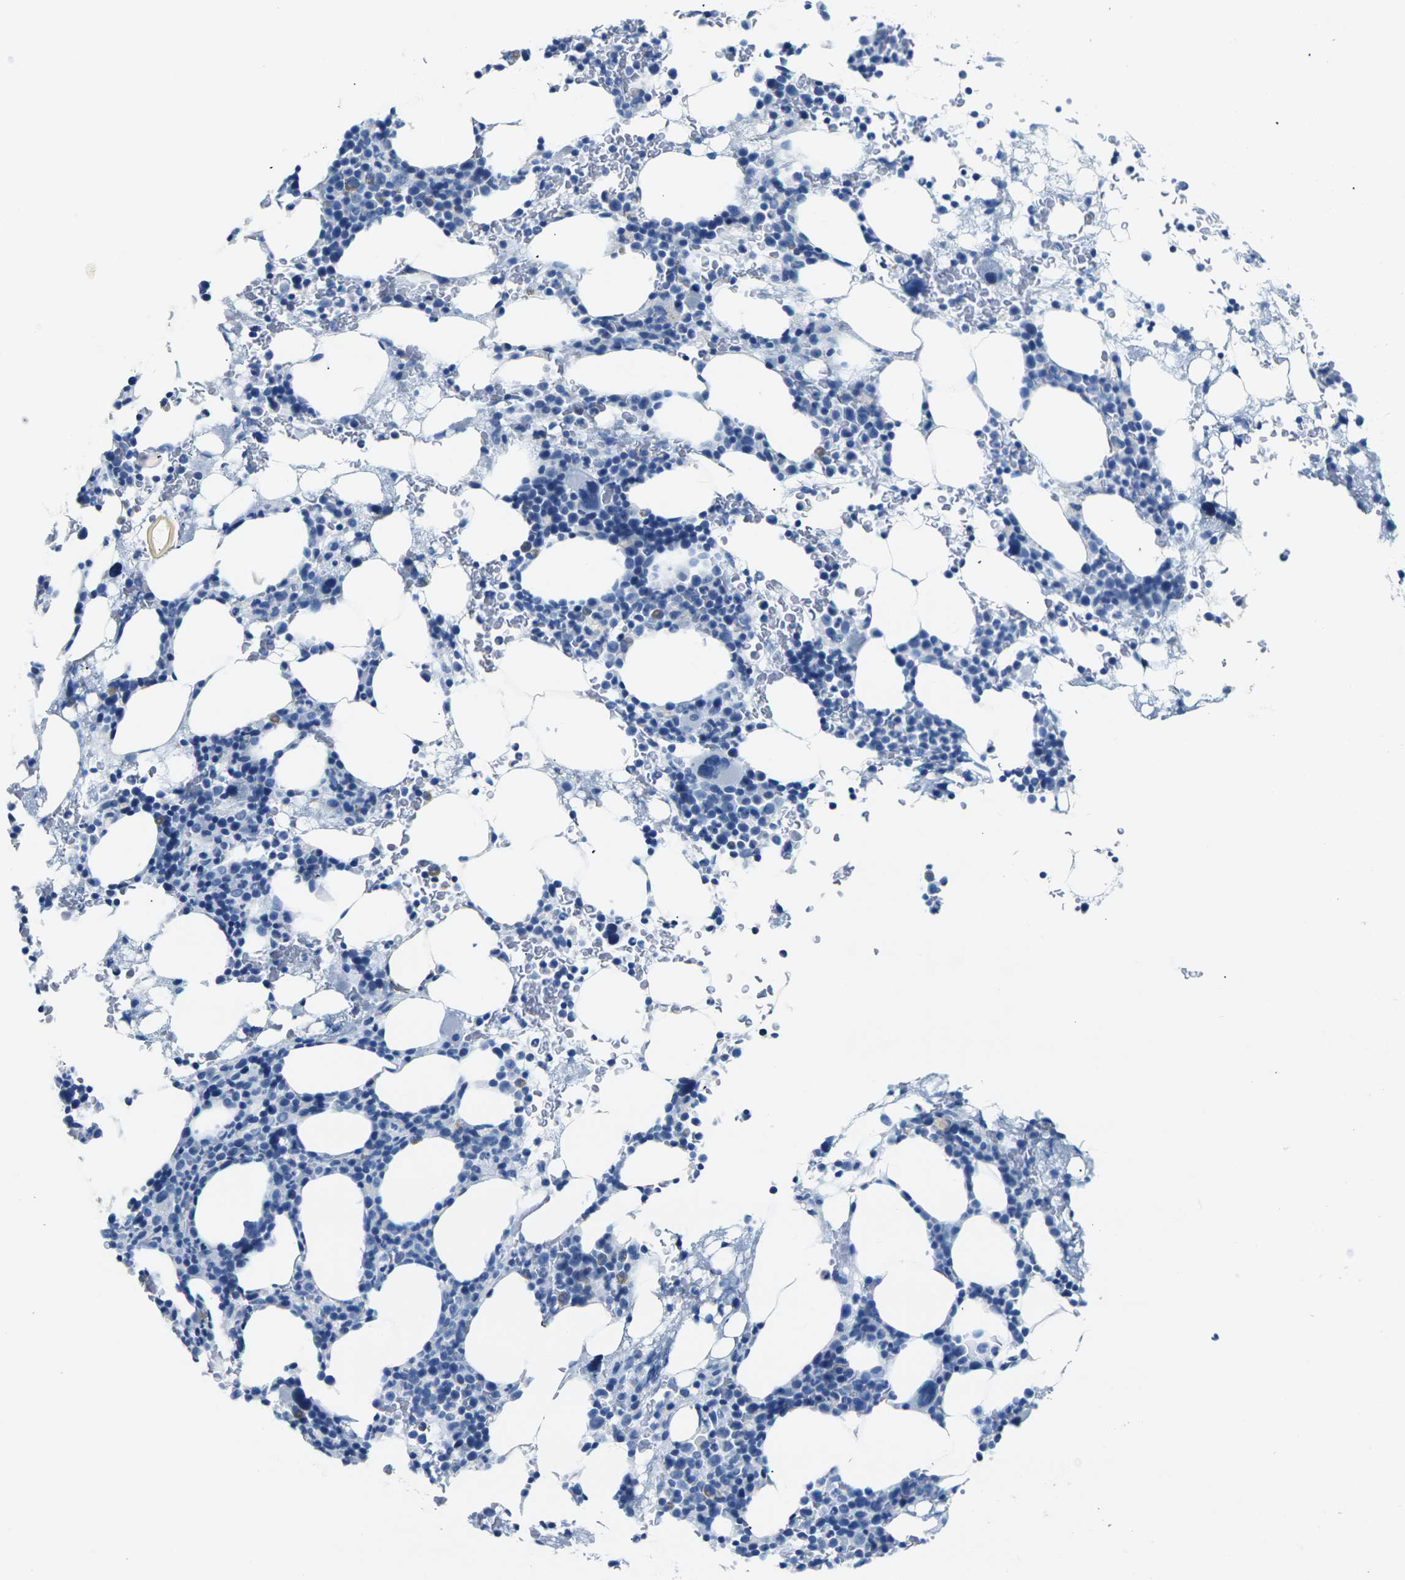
{"staining": {"intensity": "negative", "quantity": "none", "location": "none"}, "tissue": "bone marrow", "cell_type": "Hematopoietic cells", "image_type": "normal", "snomed": [{"axis": "morphology", "description": "Normal tissue, NOS"}, {"axis": "morphology", "description": "Inflammation, NOS"}, {"axis": "topography", "description": "Bone marrow"}], "caption": "This photomicrograph is of normal bone marrow stained with immunohistochemistry (IHC) to label a protein in brown with the nuclei are counter-stained blue. There is no expression in hematopoietic cells. (Stains: DAB immunohistochemistry (IHC) with hematoxylin counter stain, Microscopy: brightfield microscopy at high magnification).", "gene": "CLDN7", "patient": {"sex": "female", "age": 84}}